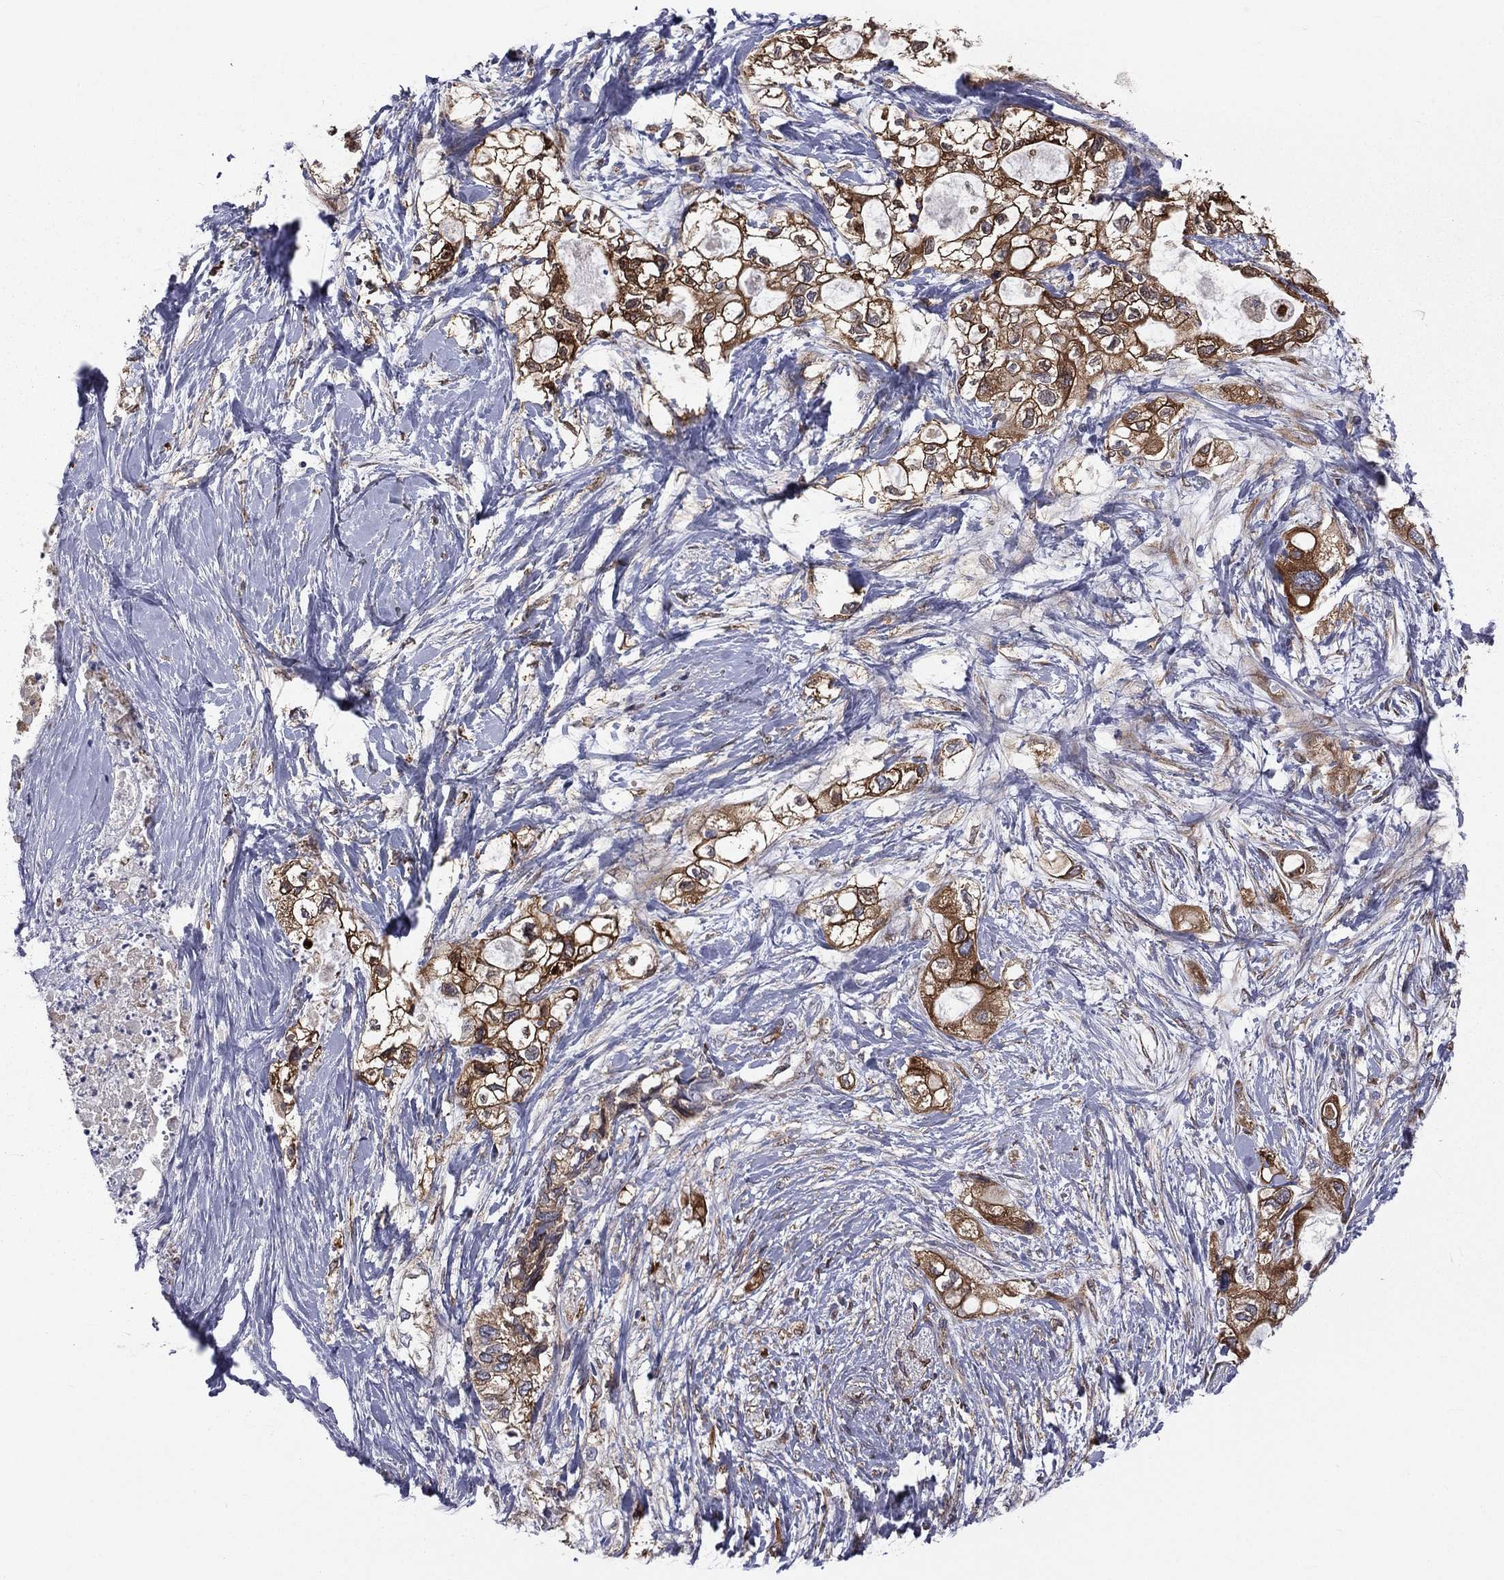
{"staining": {"intensity": "strong", "quantity": ">75%", "location": "cytoplasmic/membranous"}, "tissue": "pancreatic cancer", "cell_type": "Tumor cells", "image_type": "cancer", "snomed": [{"axis": "morphology", "description": "Adenocarcinoma, NOS"}, {"axis": "topography", "description": "Pancreas"}], "caption": "Approximately >75% of tumor cells in pancreatic cancer (adenocarcinoma) exhibit strong cytoplasmic/membranous protein staining as visualized by brown immunohistochemical staining.", "gene": "PGRMC1", "patient": {"sex": "female", "age": 56}}